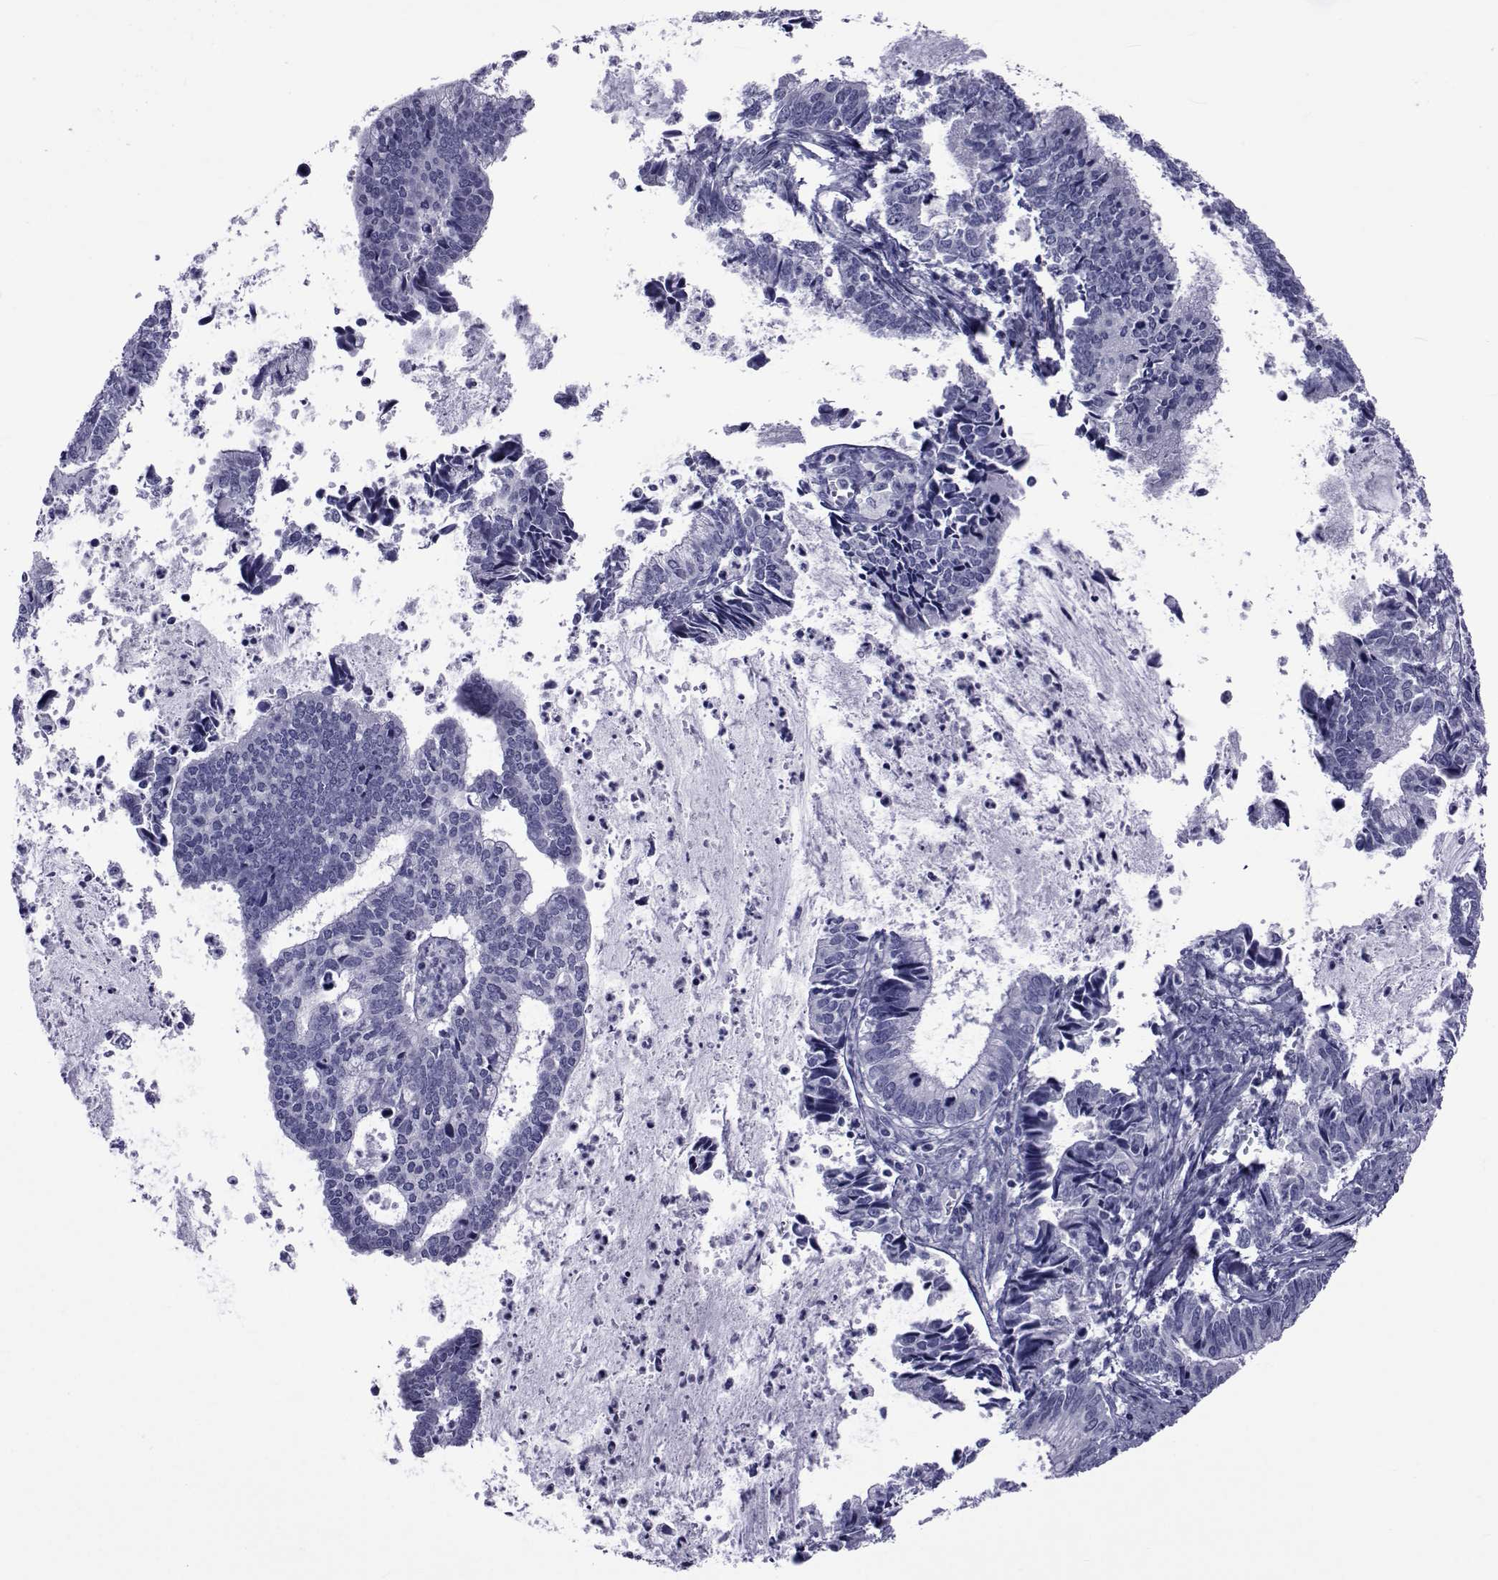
{"staining": {"intensity": "negative", "quantity": "none", "location": "none"}, "tissue": "cervical cancer", "cell_type": "Tumor cells", "image_type": "cancer", "snomed": [{"axis": "morphology", "description": "Adenocarcinoma, NOS"}, {"axis": "topography", "description": "Cervix"}], "caption": "Protein analysis of cervical adenocarcinoma displays no significant staining in tumor cells.", "gene": "GKAP1", "patient": {"sex": "female", "age": 42}}